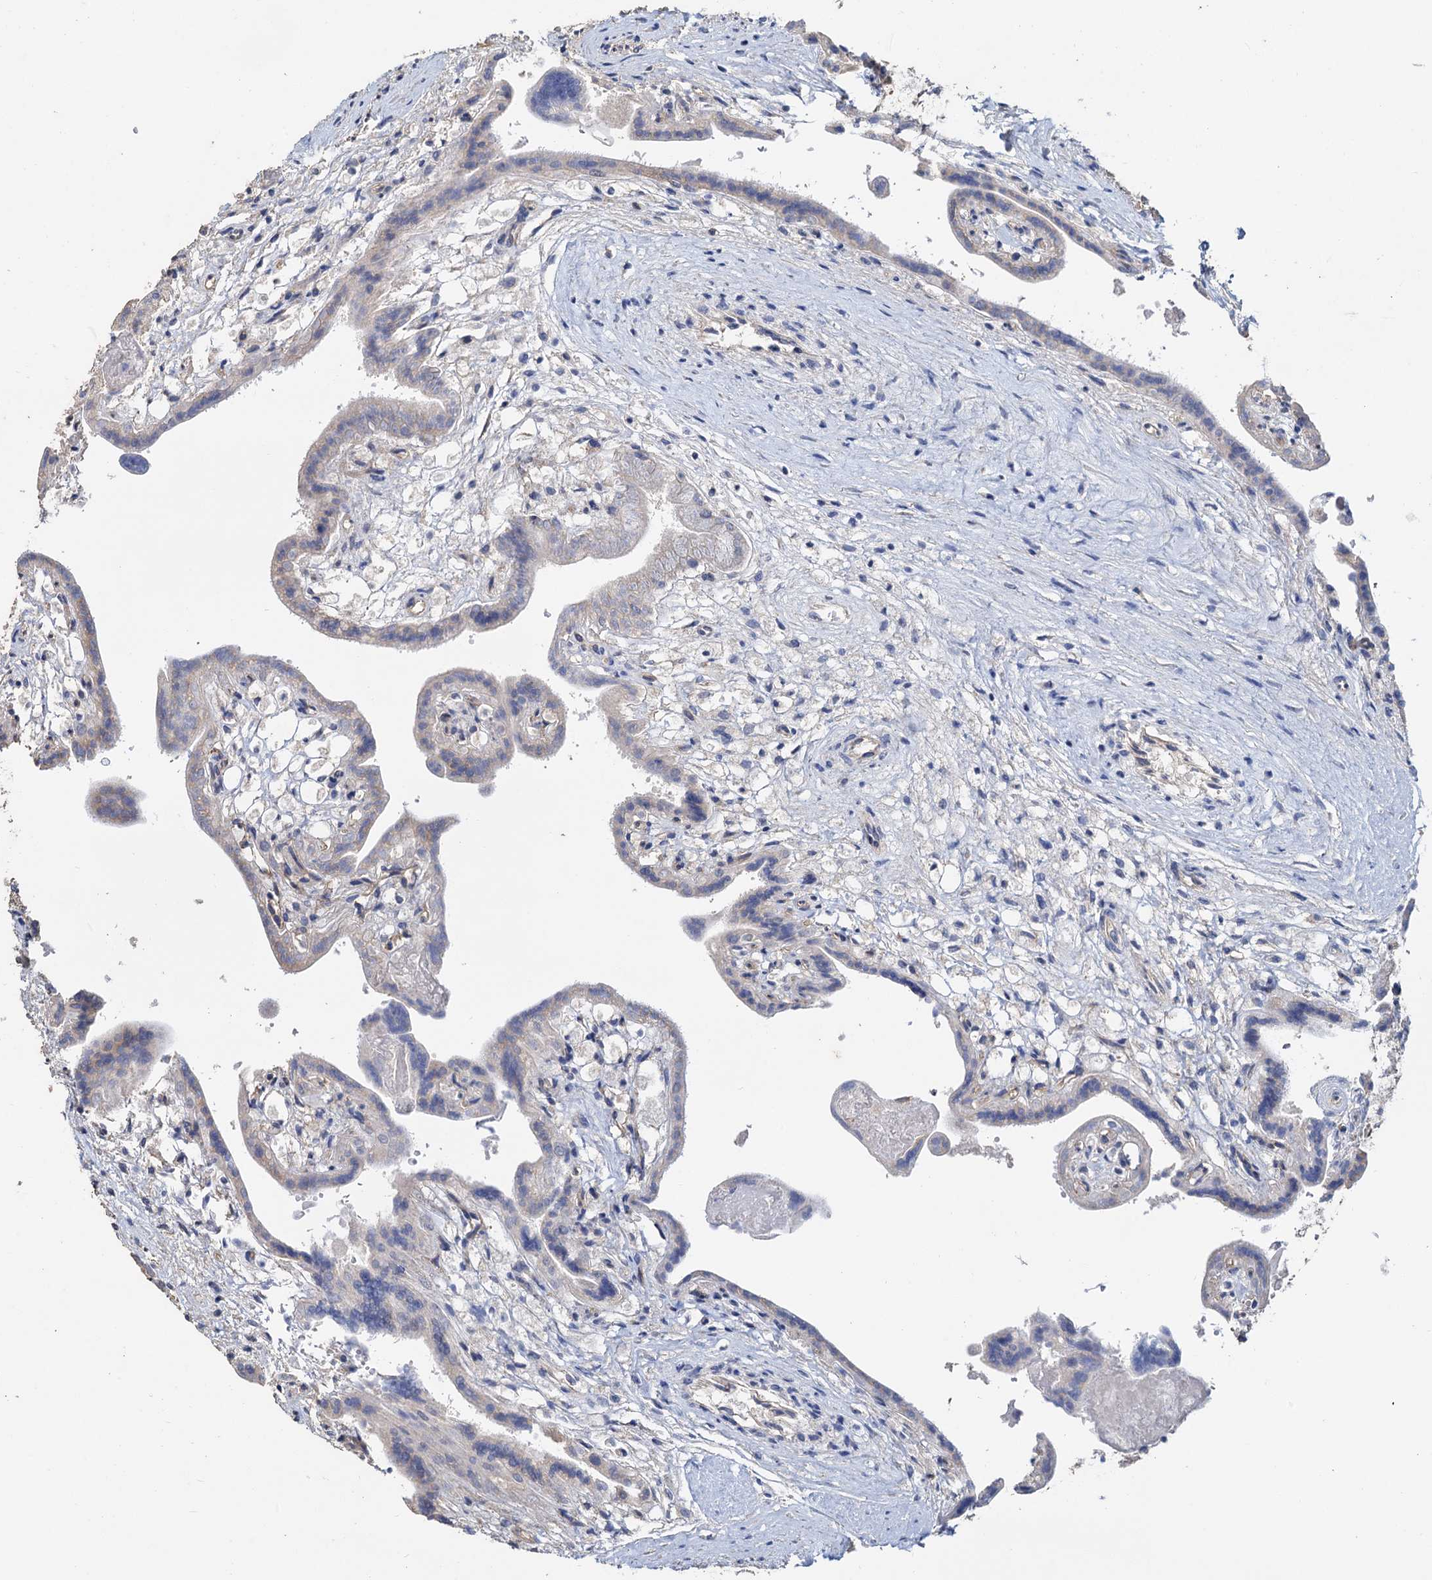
{"staining": {"intensity": "negative", "quantity": "none", "location": "none"}, "tissue": "placenta", "cell_type": "Trophoblastic cells", "image_type": "normal", "snomed": [{"axis": "morphology", "description": "Normal tissue, NOS"}, {"axis": "topography", "description": "Placenta"}], "caption": "Human placenta stained for a protein using immunohistochemistry (IHC) displays no positivity in trophoblastic cells.", "gene": "C2CD3", "patient": {"sex": "female", "age": 37}}